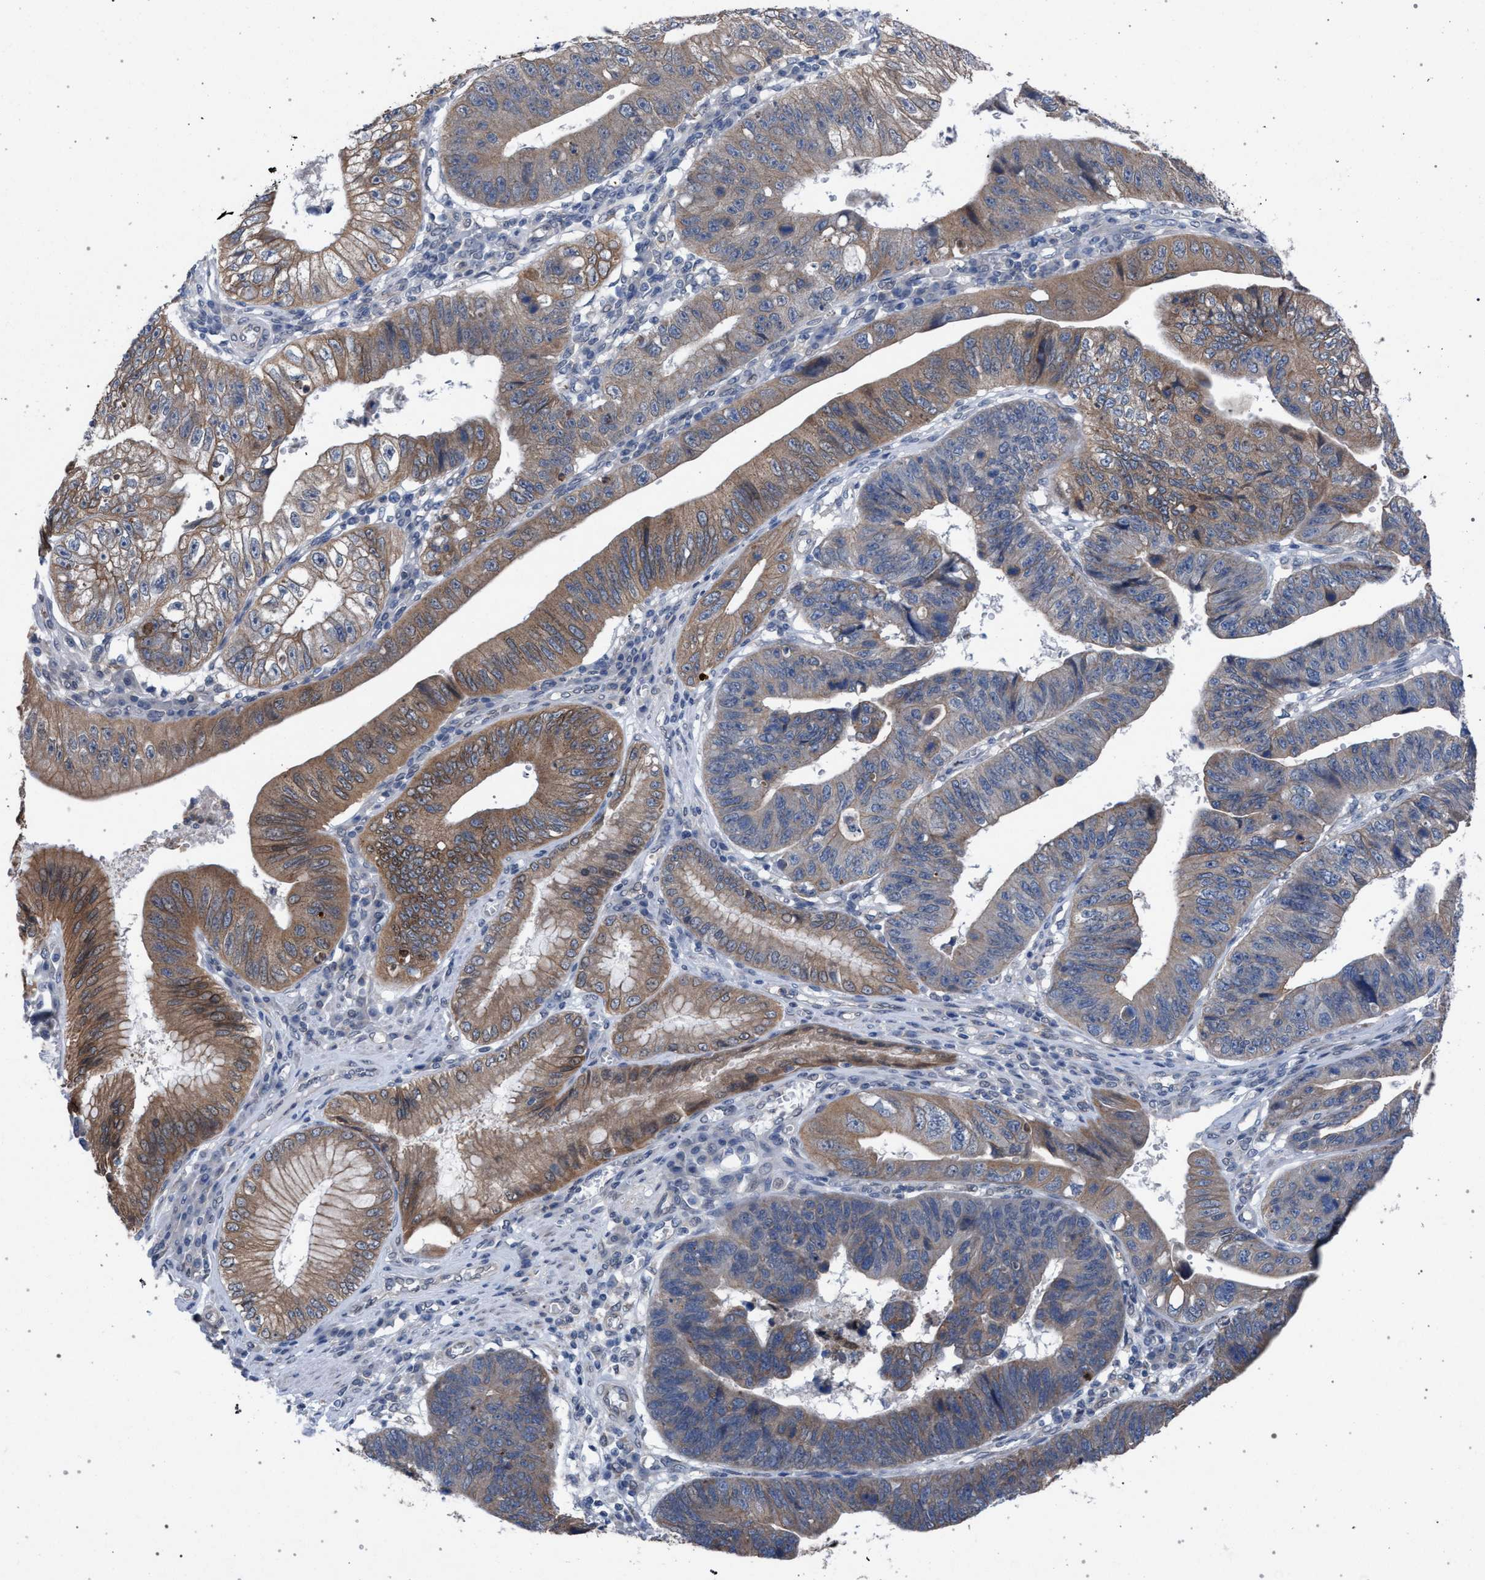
{"staining": {"intensity": "weak", "quantity": "25%-75%", "location": "cytoplasmic/membranous"}, "tissue": "stomach cancer", "cell_type": "Tumor cells", "image_type": "cancer", "snomed": [{"axis": "morphology", "description": "Adenocarcinoma, NOS"}, {"axis": "topography", "description": "Stomach"}], "caption": "Adenocarcinoma (stomach) was stained to show a protein in brown. There is low levels of weak cytoplasmic/membranous expression in approximately 25%-75% of tumor cells. (brown staining indicates protein expression, while blue staining denotes nuclei).", "gene": "ARPC5L", "patient": {"sex": "male", "age": 59}}